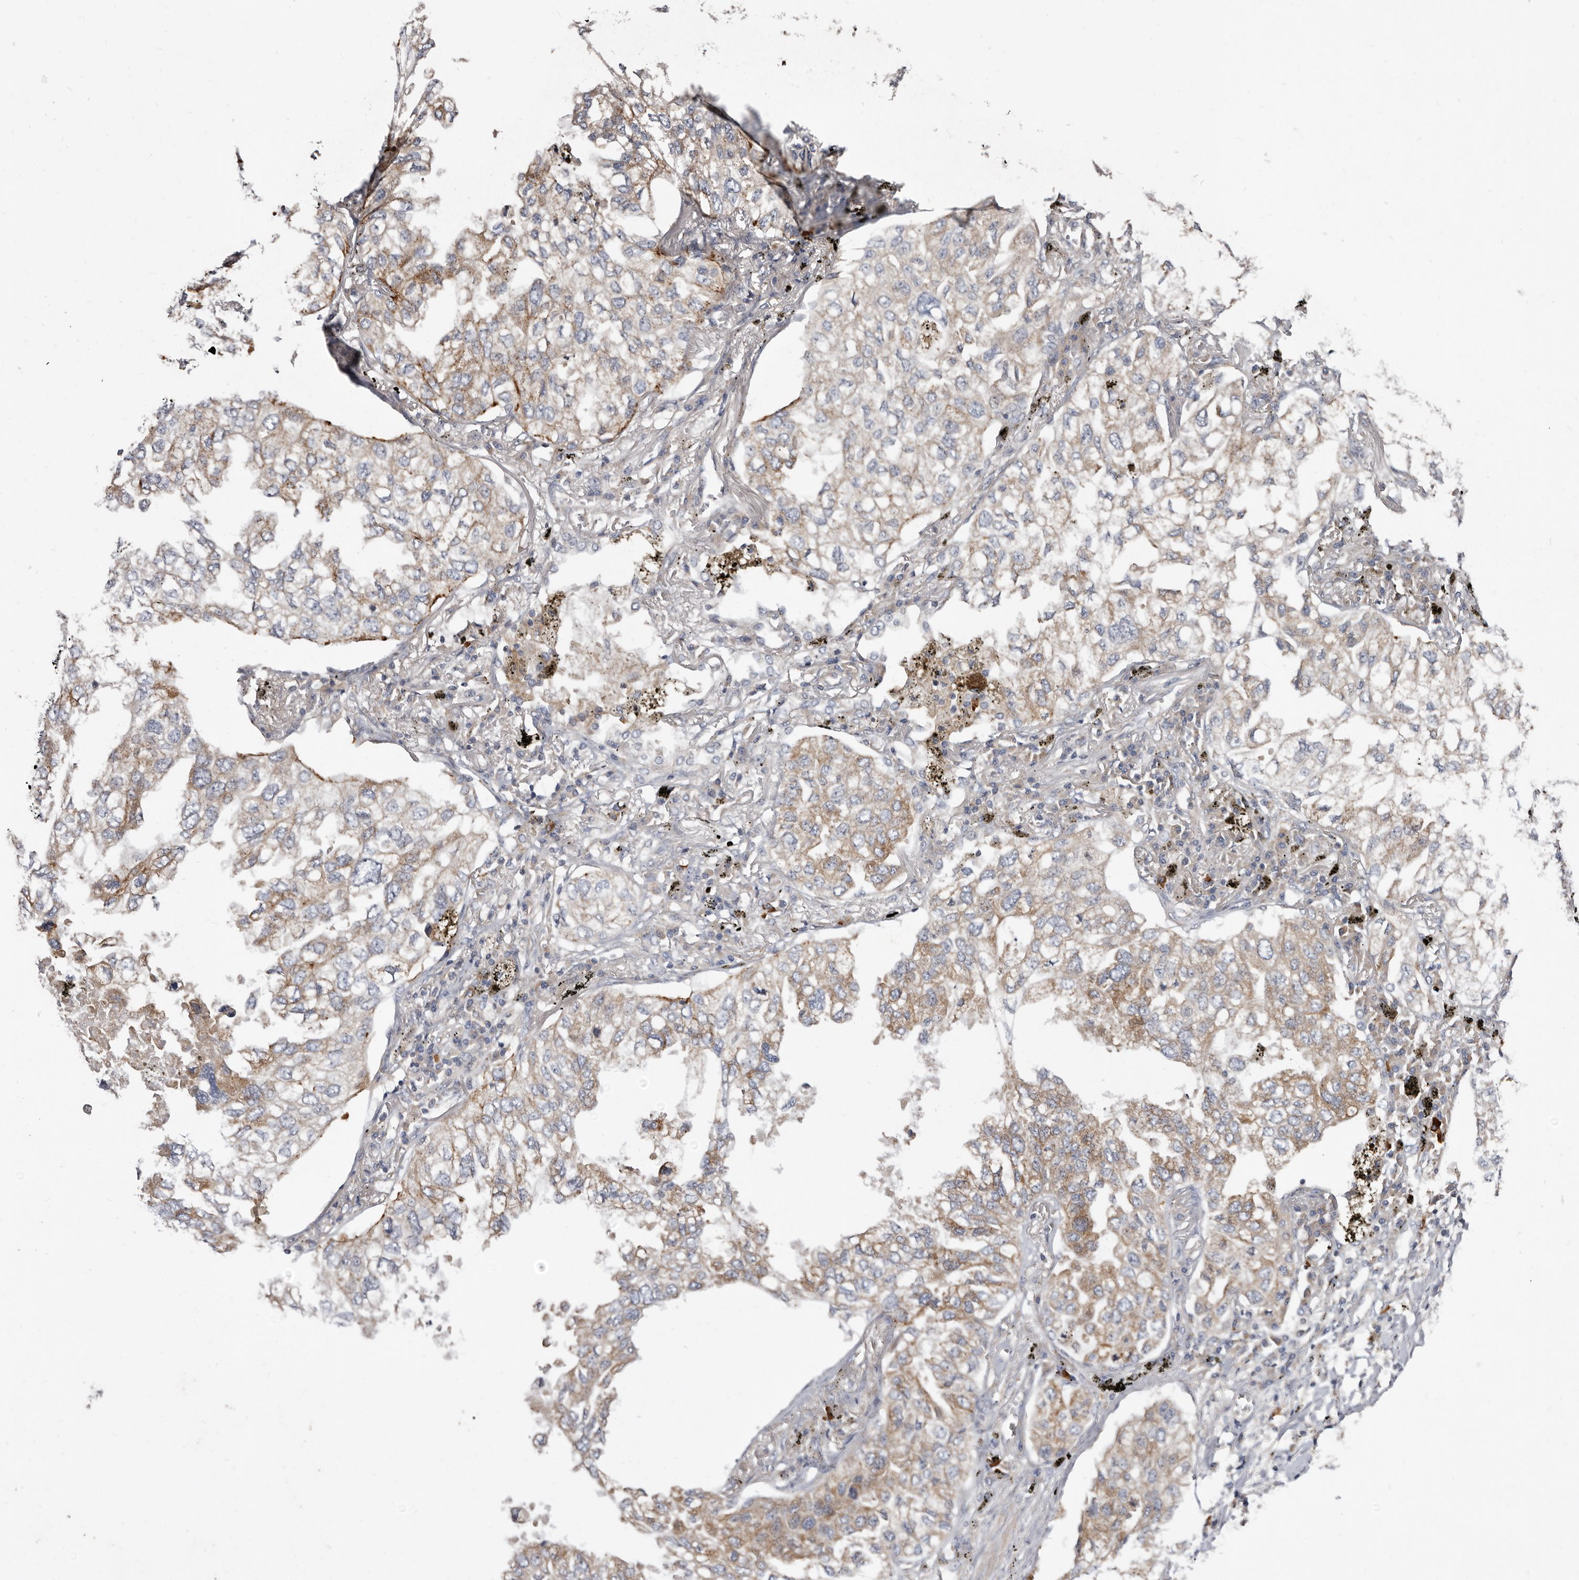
{"staining": {"intensity": "moderate", "quantity": "25%-75%", "location": "cytoplasmic/membranous"}, "tissue": "lung cancer", "cell_type": "Tumor cells", "image_type": "cancer", "snomed": [{"axis": "morphology", "description": "Adenocarcinoma, NOS"}, {"axis": "topography", "description": "Lung"}], "caption": "Approximately 25%-75% of tumor cells in lung cancer show moderate cytoplasmic/membranous protein expression as visualized by brown immunohistochemical staining.", "gene": "ASIC5", "patient": {"sex": "male", "age": 65}}